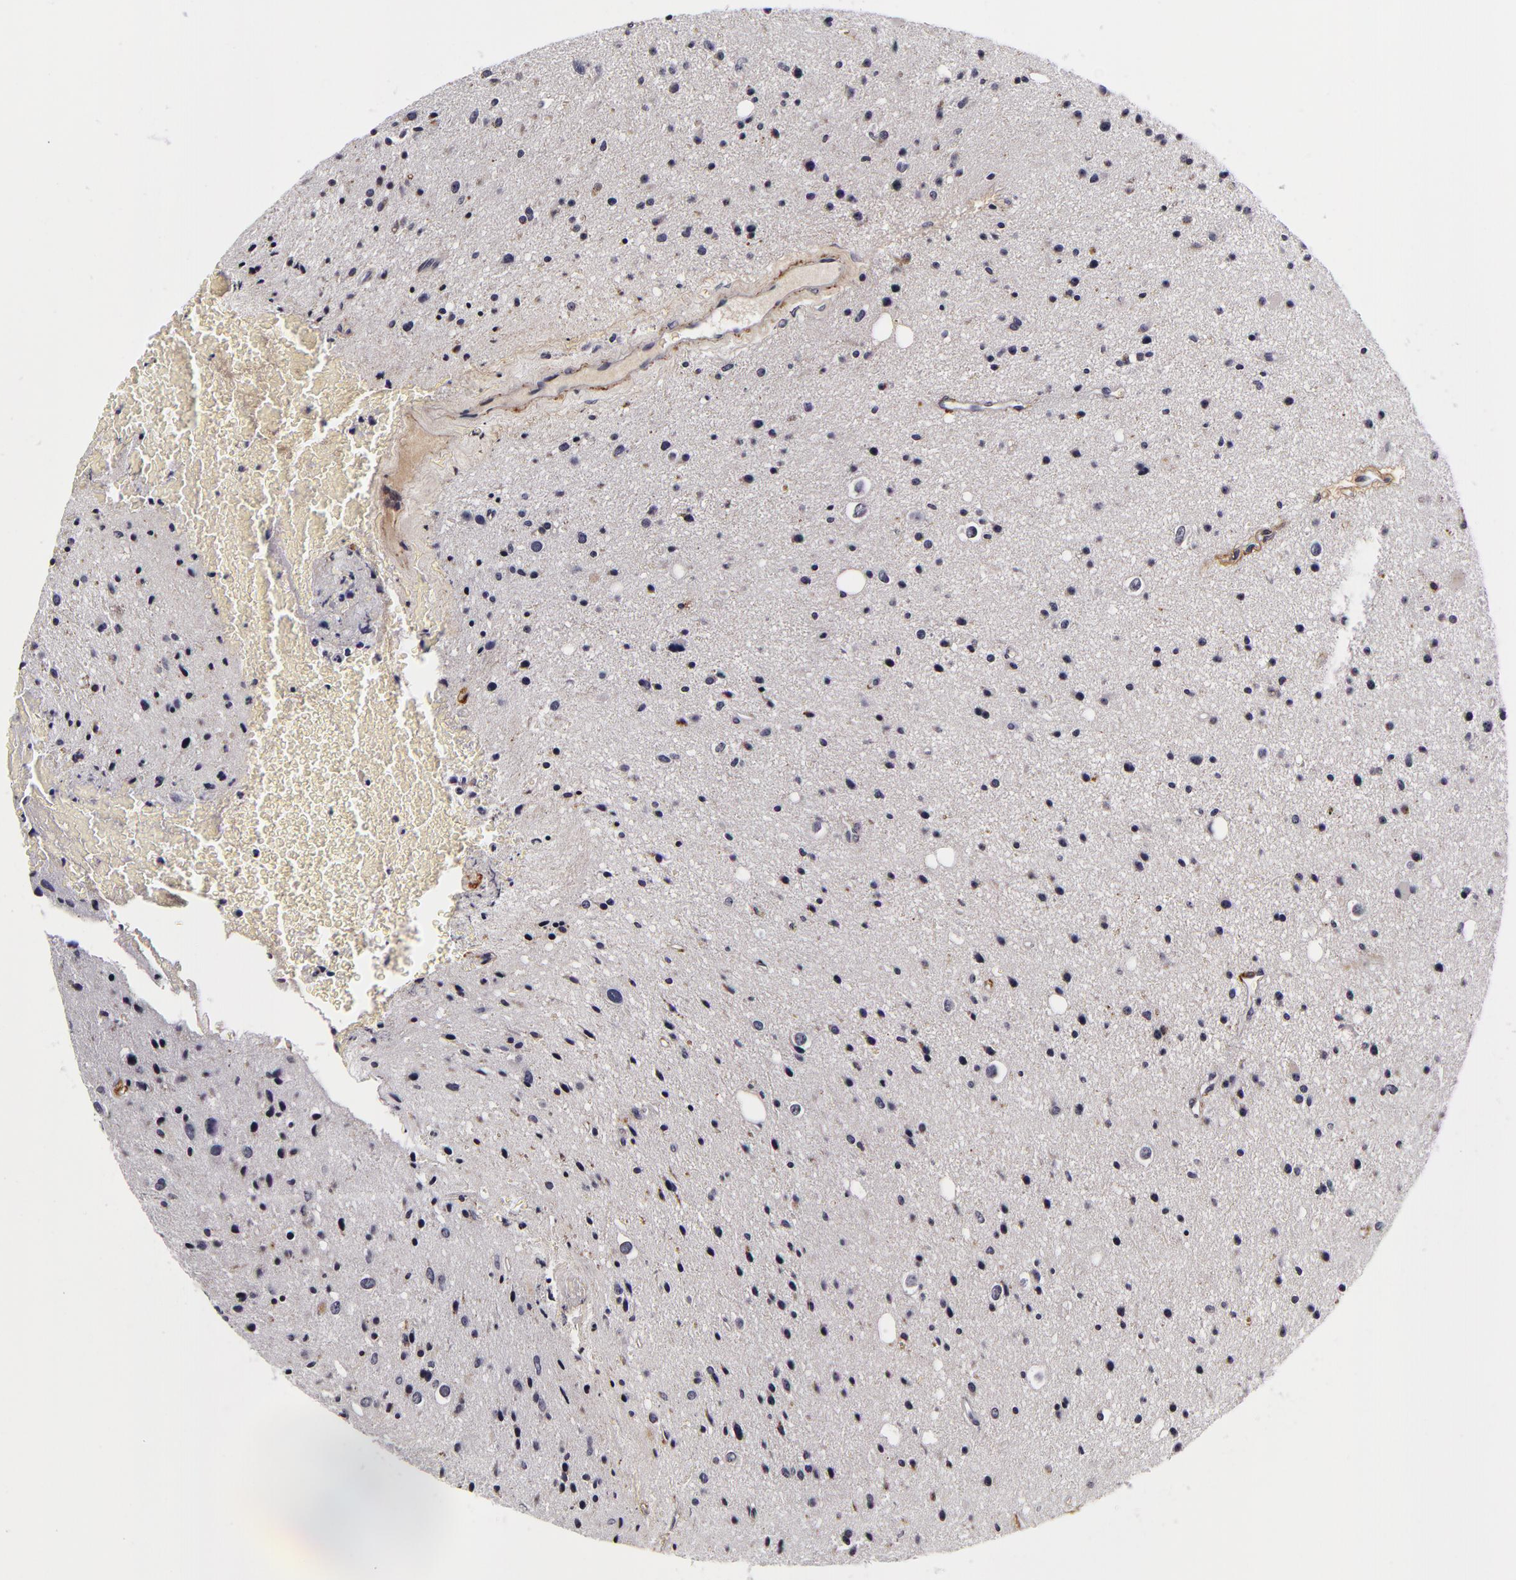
{"staining": {"intensity": "negative", "quantity": "none", "location": "none"}, "tissue": "glioma", "cell_type": "Tumor cells", "image_type": "cancer", "snomed": [{"axis": "morphology", "description": "Glioma, malignant, Low grade"}, {"axis": "topography", "description": "Brain"}], "caption": "Immunohistochemistry (IHC) photomicrograph of neoplastic tissue: malignant glioma (low-grade) stained with DAB (3,3'-diaminobenzidine) demonstrates no significant protein staining in tumor cells. (Brightfield microscopy of DAB immunohistochemistry at high magnification).", "gene": "LGALS3BP", "patient": {"sex": "female", "age": 46}}